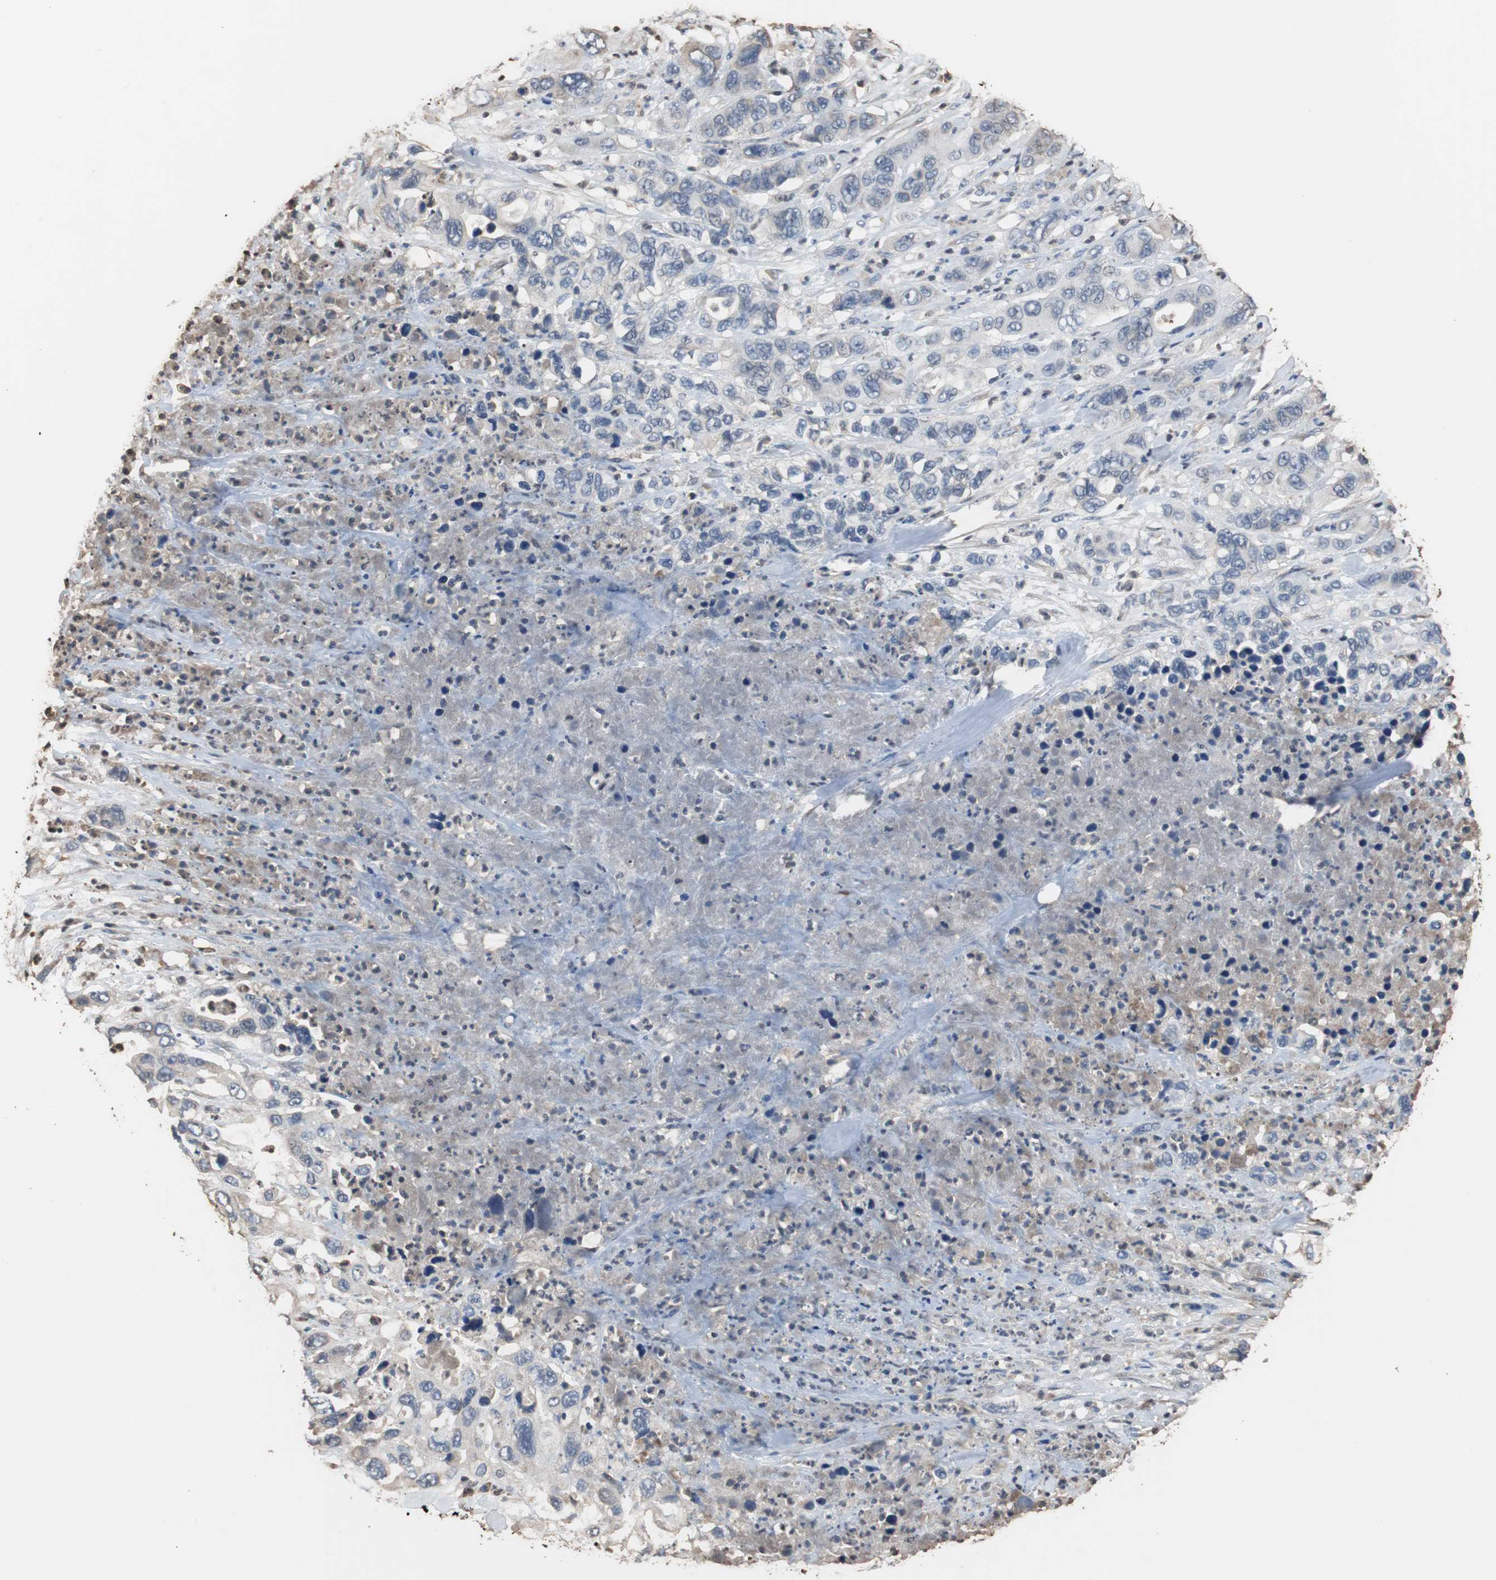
{"staining": {"intensity": "negative", "quantity": "none", "location": "none"}, "tissue": "pancreatic cancer", "cell_type": "Tumor cells", "image_type": "cancer", "snomed": [{"axis": "morphology", "description": "Adenocarcinoma, NOS"}, {"axis": "topography", "description": "Pancreas"}], "caption": "This is an immunohistochemistry (IHC) photomicrograph of human pancreatic adenocarcinoma. There is no staining in tumor cells.", "gene": "SCIMP", "patient": {"sex": "female", "age": 71}}